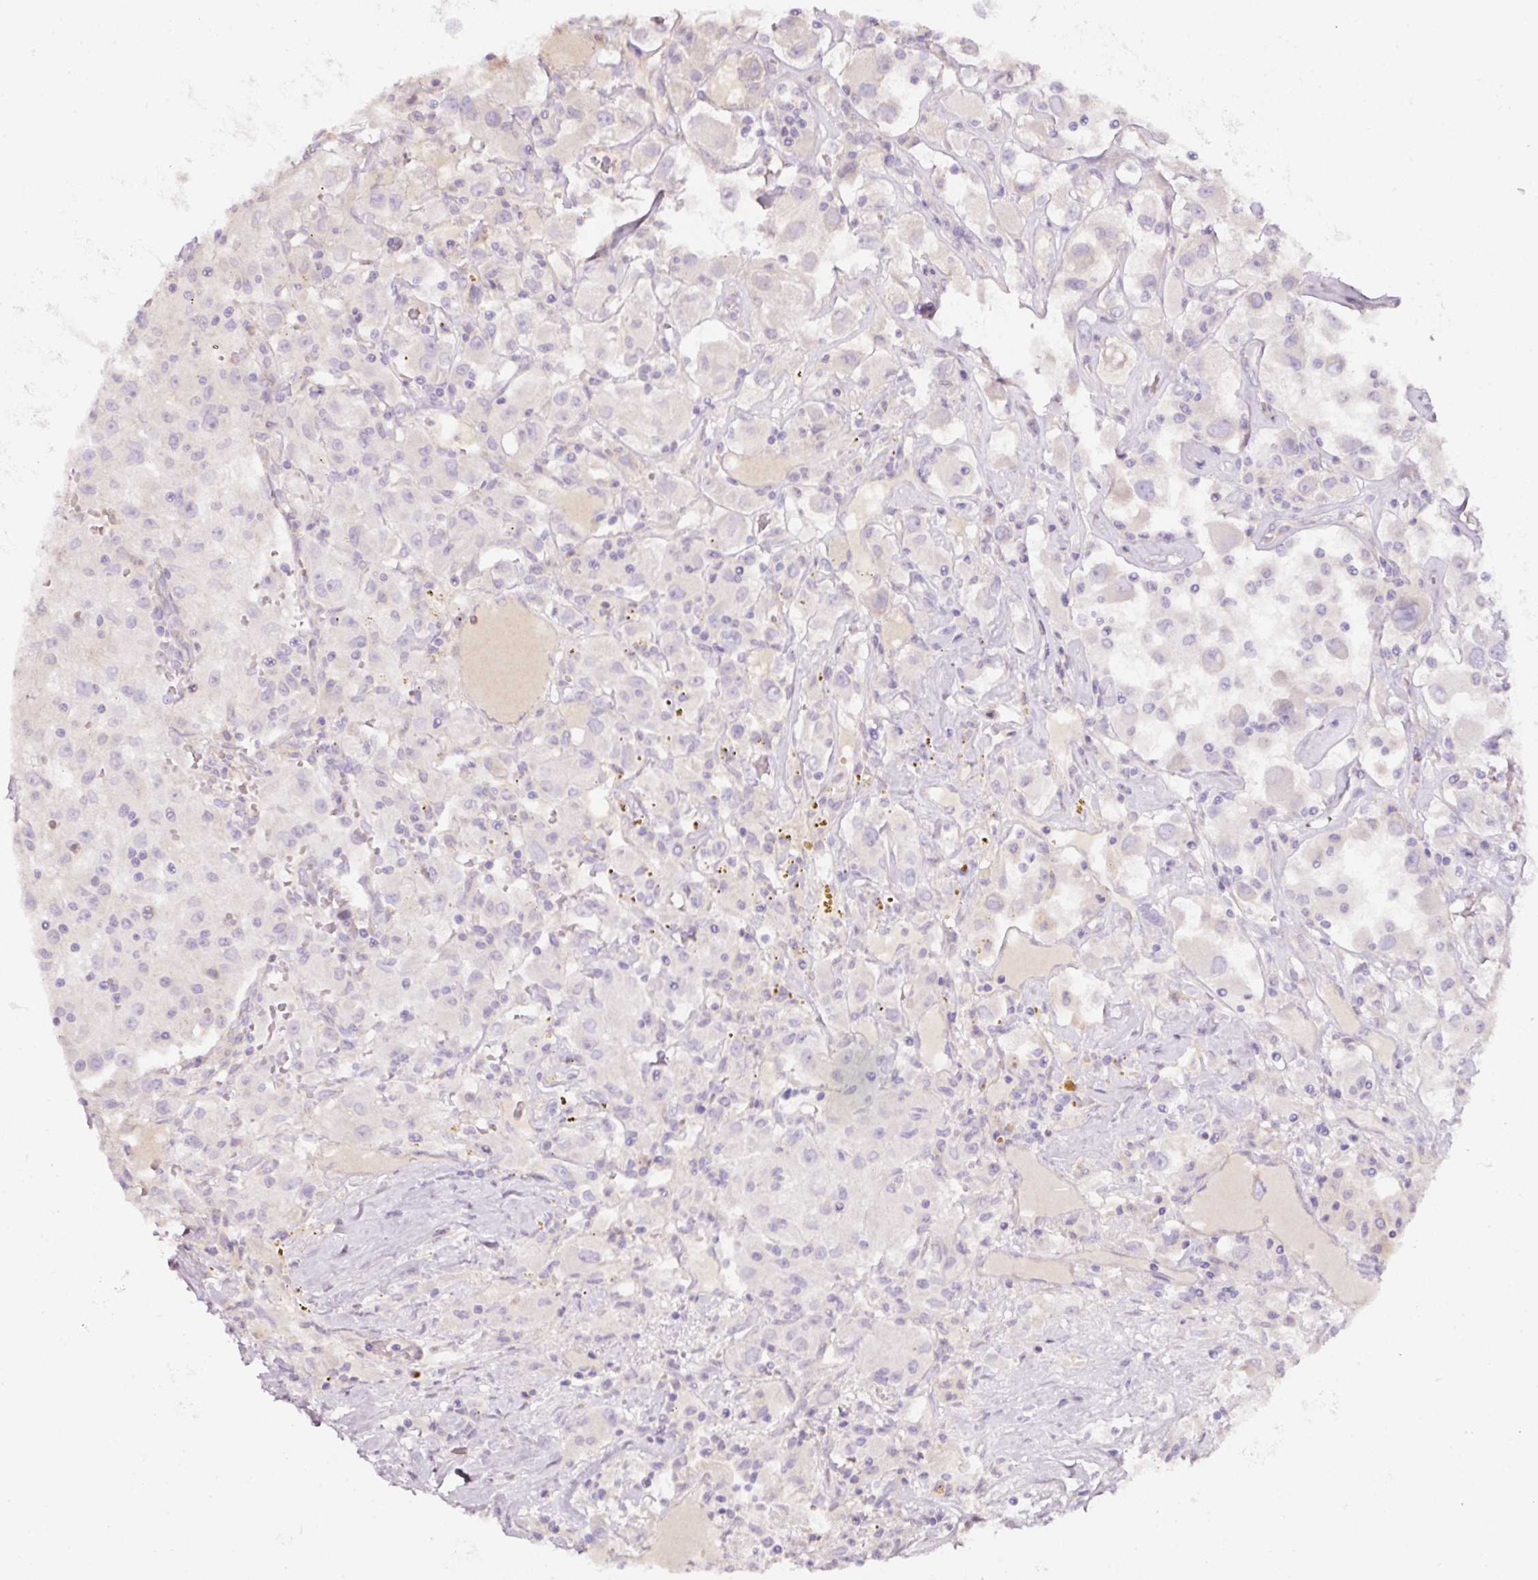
{"staining": {"intensity": "negative", "quantity": "none", "location": "none"}, "tissue": "renal cancer", "cell_type": "Tumor cells", "image_type": "cancer", "snomed": [{"axis": "morphology", "description": "Adenocarcinoma, NOS"}, {"axis": "topography", "description": "Kidney"}], "caption": "Adenocarcinoma (renal) was stained to show a protein in brown. There is no significant positivity in tumor cells.", "gene": "NBPF11", "patient": {"sex": "female", "age": 67}}